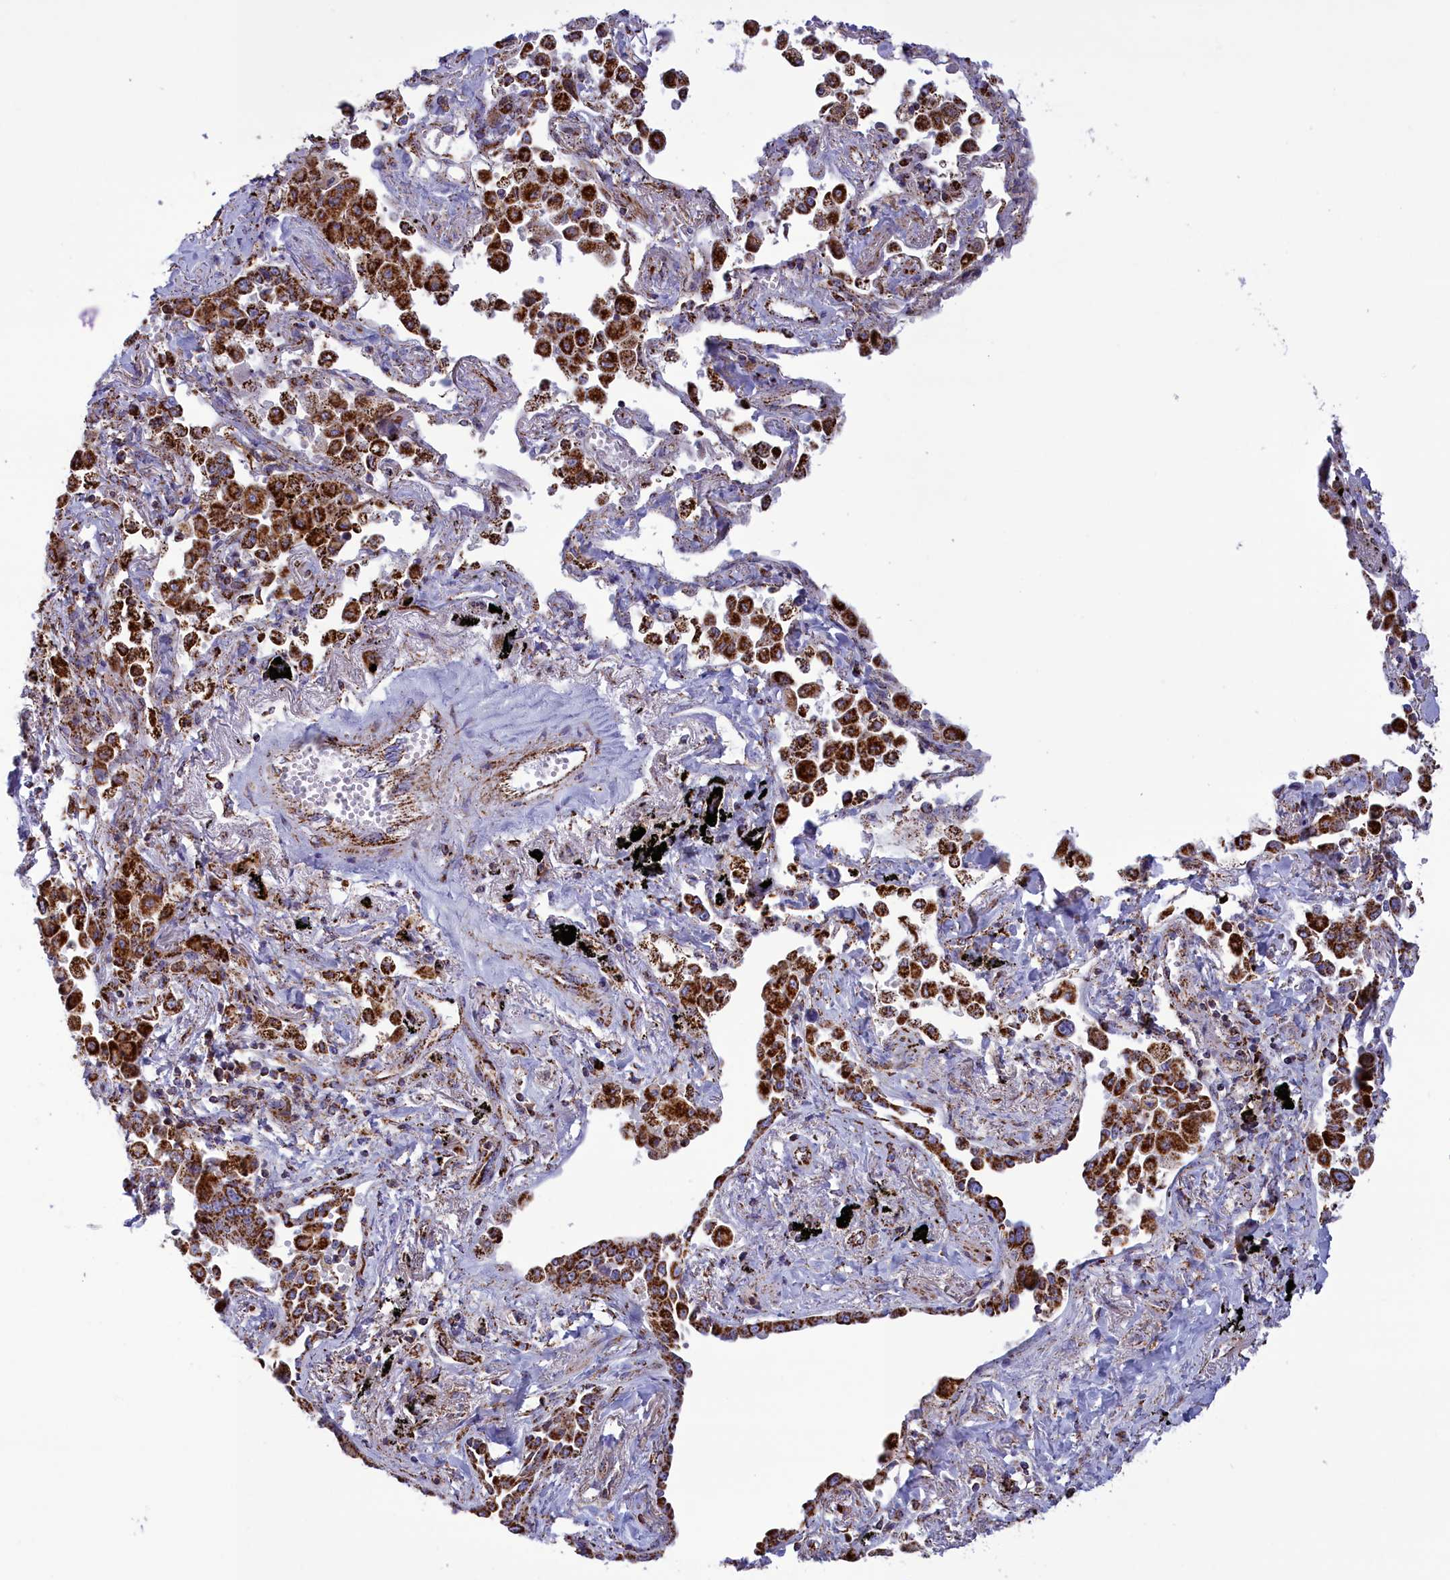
{"staining": {"intensity": "strong", "quantity": ">75%", "location": "cytoplasmic/membranous"}, "tissue": "lung cancer", "cell_type": "Tumor cells", "image_type": "cancer", "snomed": [{"axis": "morphology", "description": "Adenocarcinoma, NOS"}, {"axis": "topography", "description": "Lung"}], "caption": "Tumor cells show high levels of strong cytoplasmic/membranous expression in approximately >75% of cells in adenocarcinoma (lung). (Brightfield microscopy of DAB IHC at high magnification).", "gene": "ISOC2", "patient": {"sex": "male", "age": 67}}